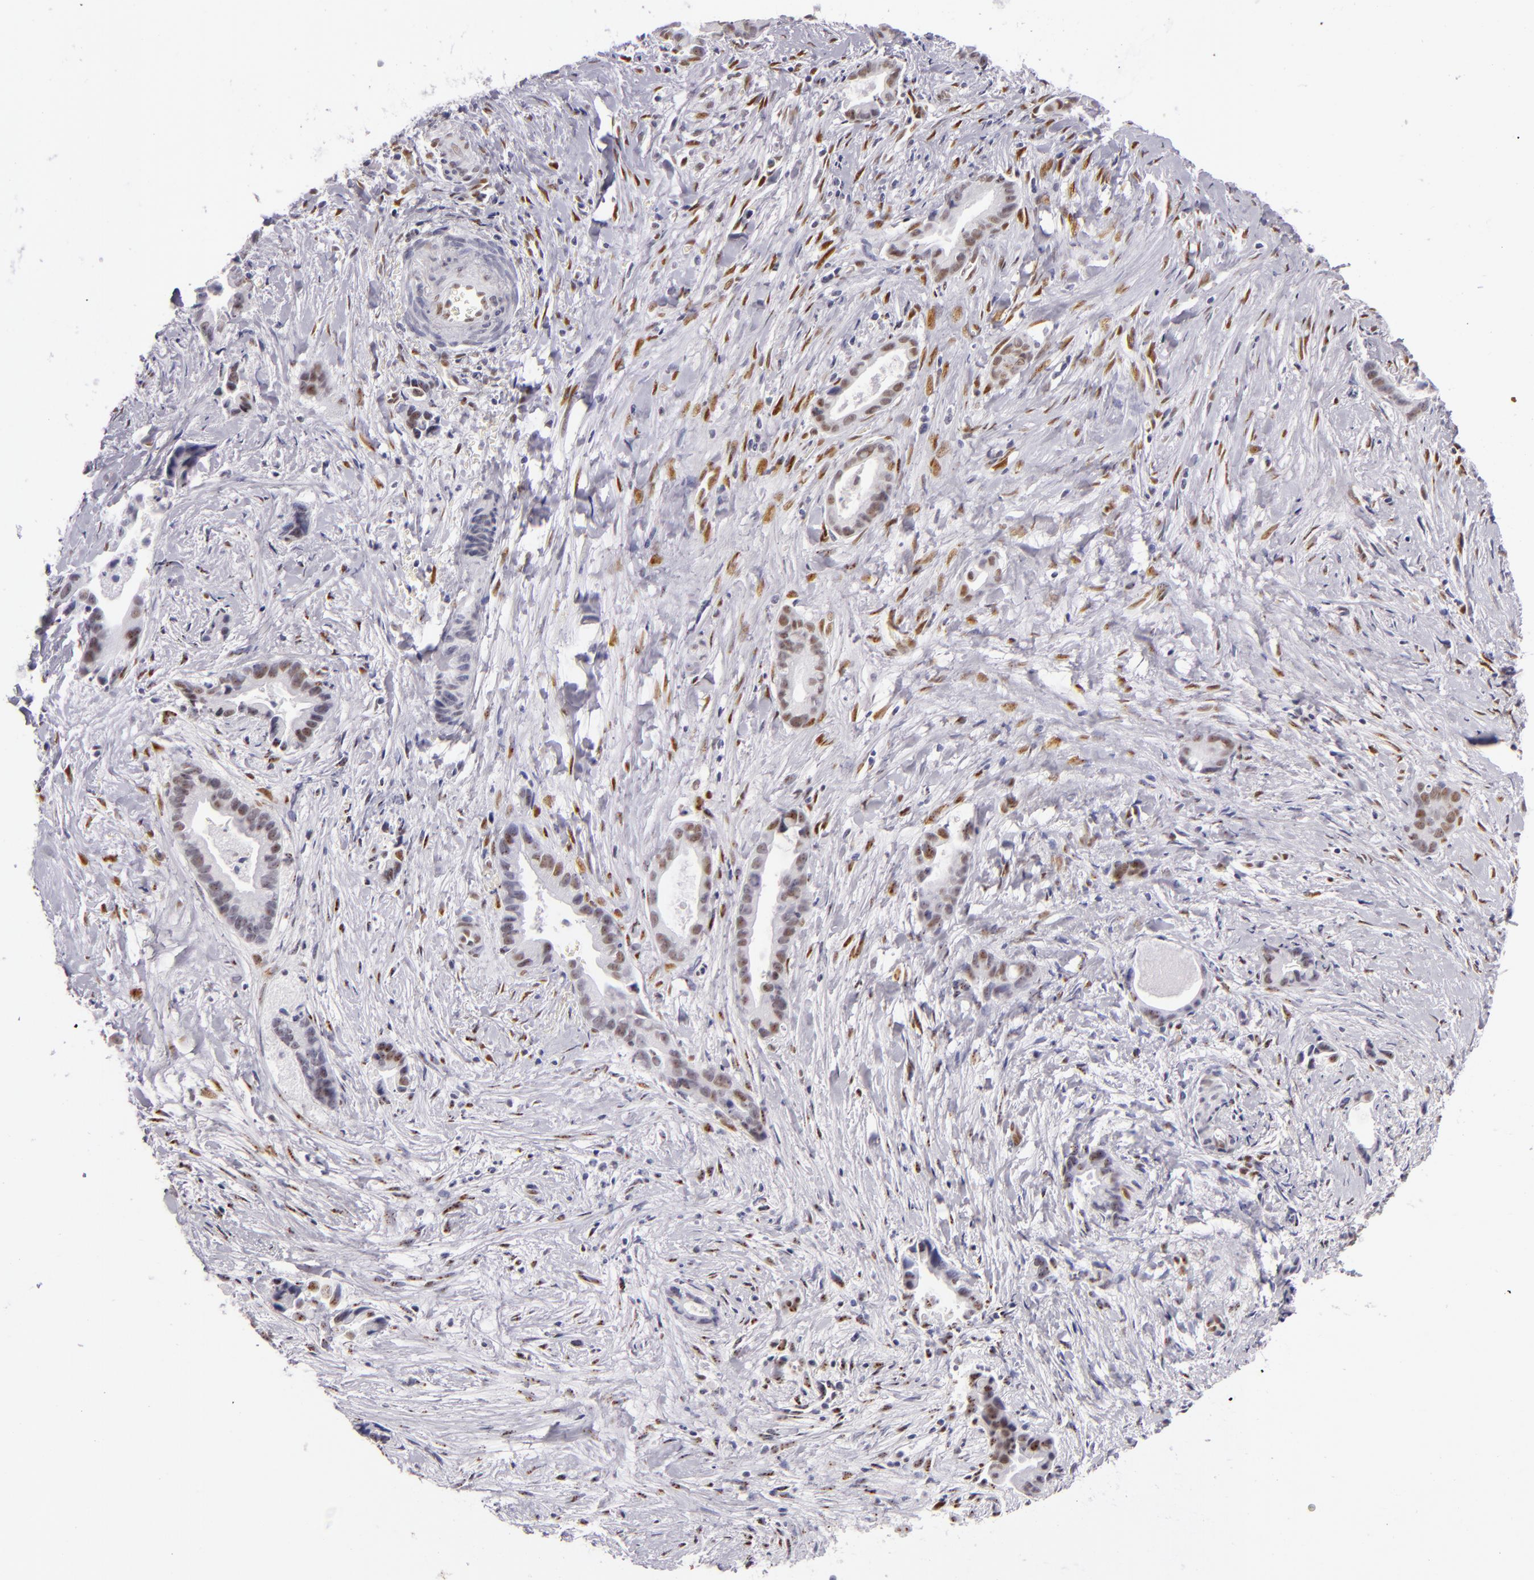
{"staining": {"intensity": "moderate", "quantity": "25%-75%", "location": "nuclear"}, "tissue": "liver cancer", "cell_type": "Tumor cells", "image_type": "cancer", "snomed": [{"axis": "morphology", "description": "Cholangiocarcinoma"}, {"axis": "topography", "description": "Liver"}], "caption": "Immunohistochemistry (IHC) histopathology image of liver cancer stained for a protein (brown), which demonstrates medium levels of moderate nuclear positivity in about 25%-75% of tumor cells.", "gene": "TOP3A", "patient": {"sex": "female", "age": 55}}